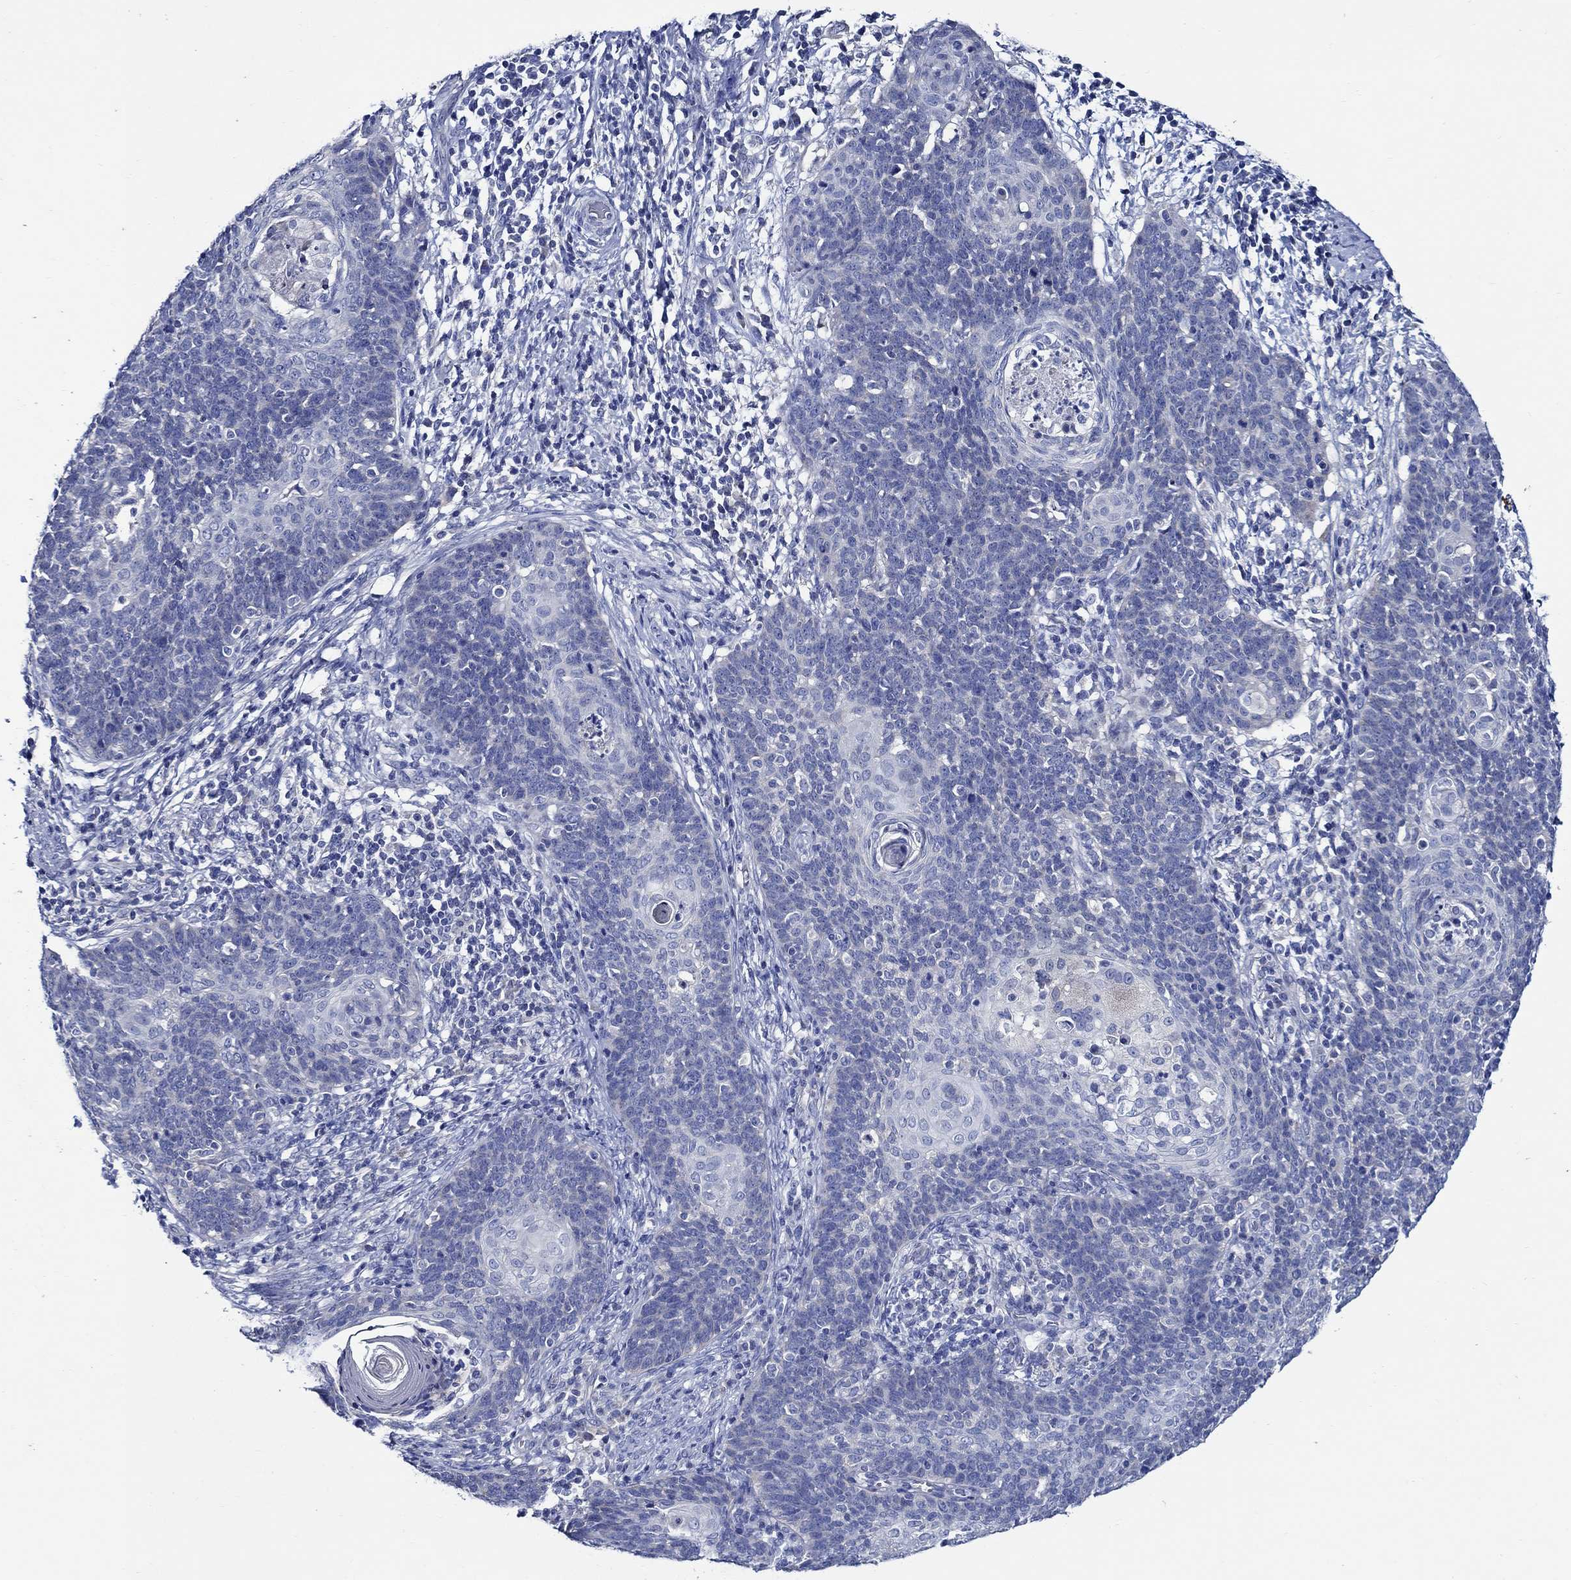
{"staining": {"intensity": "negative", "quantity": "none", "location": "none"}, "tissue": "cervical cancer", "cell_type": "Tumor cells", "image_type": "cancer", "snomed": [{"axis": "morphology", "description": "Squamous cell carcinoma, NOS"}, {"axis": "topography", "description": "Cervix"}], "caption": "Tumor cells show no significant staining in squamous cell carcinoma (cervical).", "gene": "SKOR1", "patient": {"sex": "female", "age": 39}}